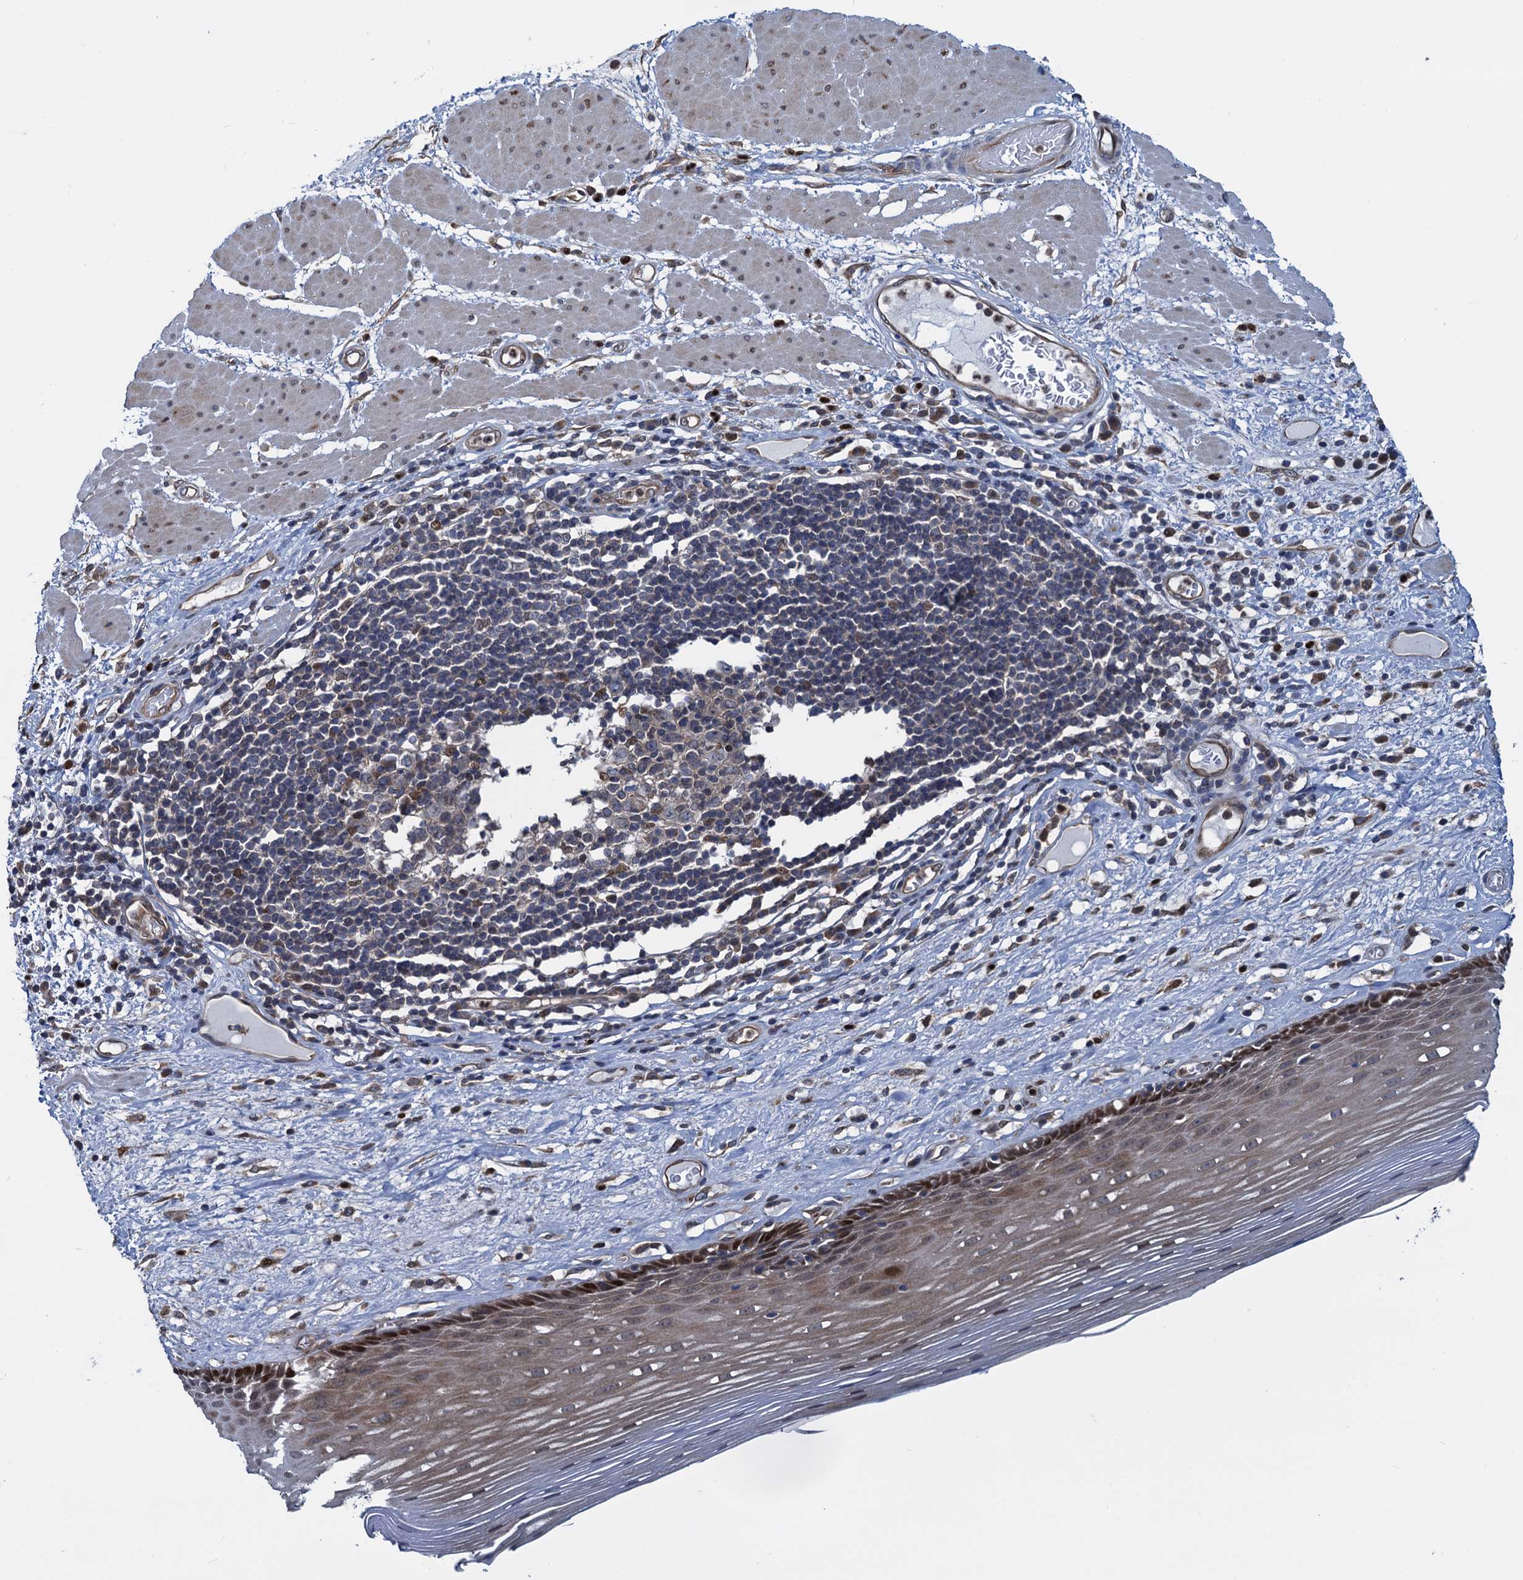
{"staining": {"intensity": "moderate", "quantity": "<25%", "location": "cytoplasmic/membranous,nuclear"}, "tissue": "esophagus", "cell_type": "Squamous epithelial cells", "image_type": "normal", "snomed": [{"axis": "morphology", "description": "Normal tissue, NOS"}, {"axis": "topography", "description": "Esophagus"}], "caption": "Immunohistochemistry of benign human esophagus displays low levels of moderate cytoplasmic/membranous,nuclear positivity in about <25% of squamous epithelial cells. (DAB = brown stain, brightfield microscopy at high magnification).", "gene": "RNF125", "patient": {"sex": "male", "age": 62}}